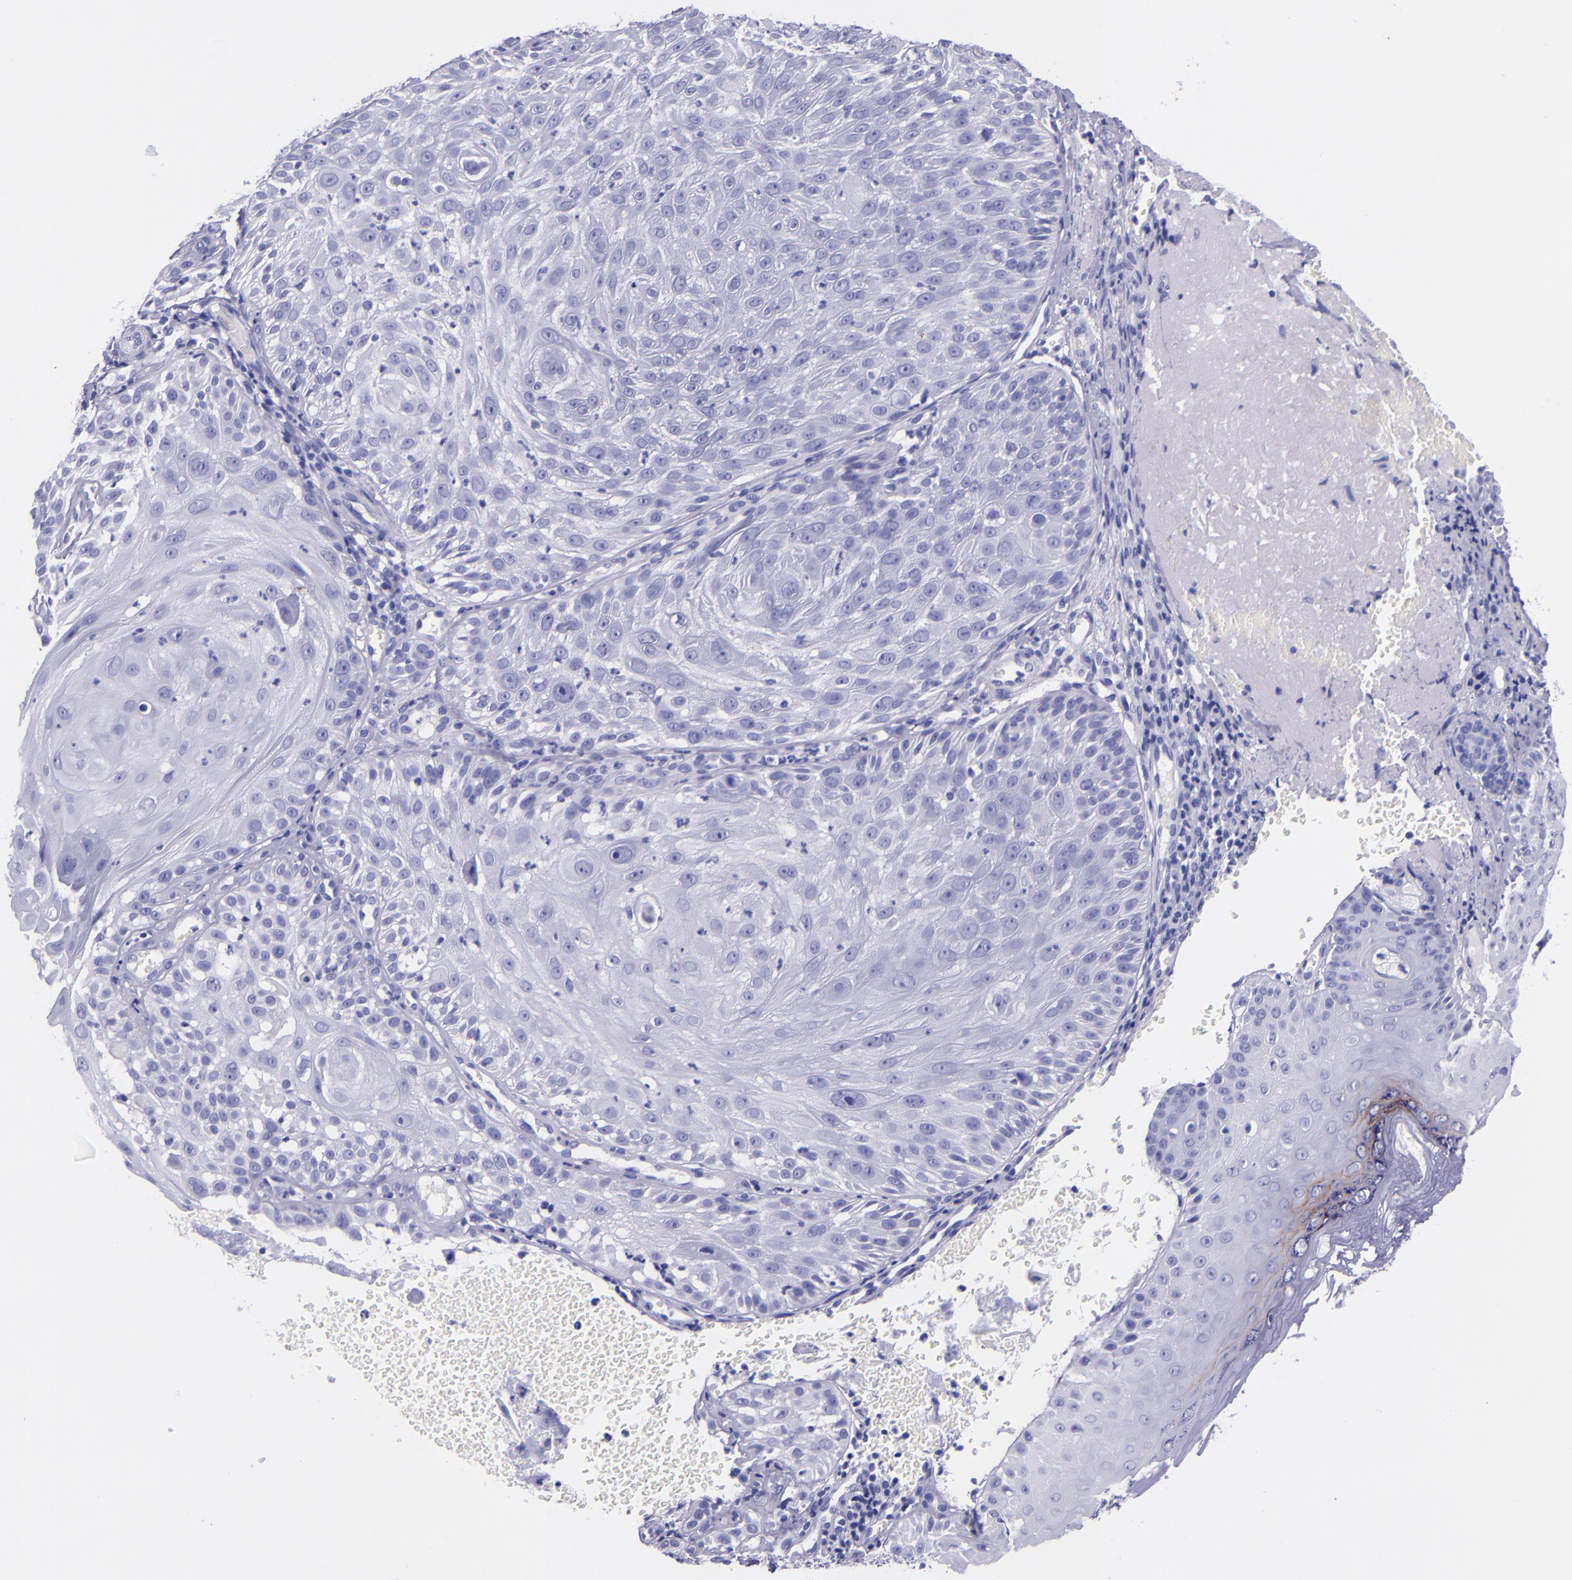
{"staining": {"intensity": "negative", "quantity": "none", "location": "none"}, "tissue": "skin cancer", "cell_type": "Tumor cells", "image_type": "cancer", "snomed": [{"axis": "morphology", "description": "Squamous cell carcinoma, NOS"}, {"axis": "topography", "description": "Skin"}], "caption": "The micrograph demonstrates no significant staining in tumor cells of skin cancer (squamous cell carcinoma).", "gene": "MBP", "patient": {"sex": "female", "age": 89}}